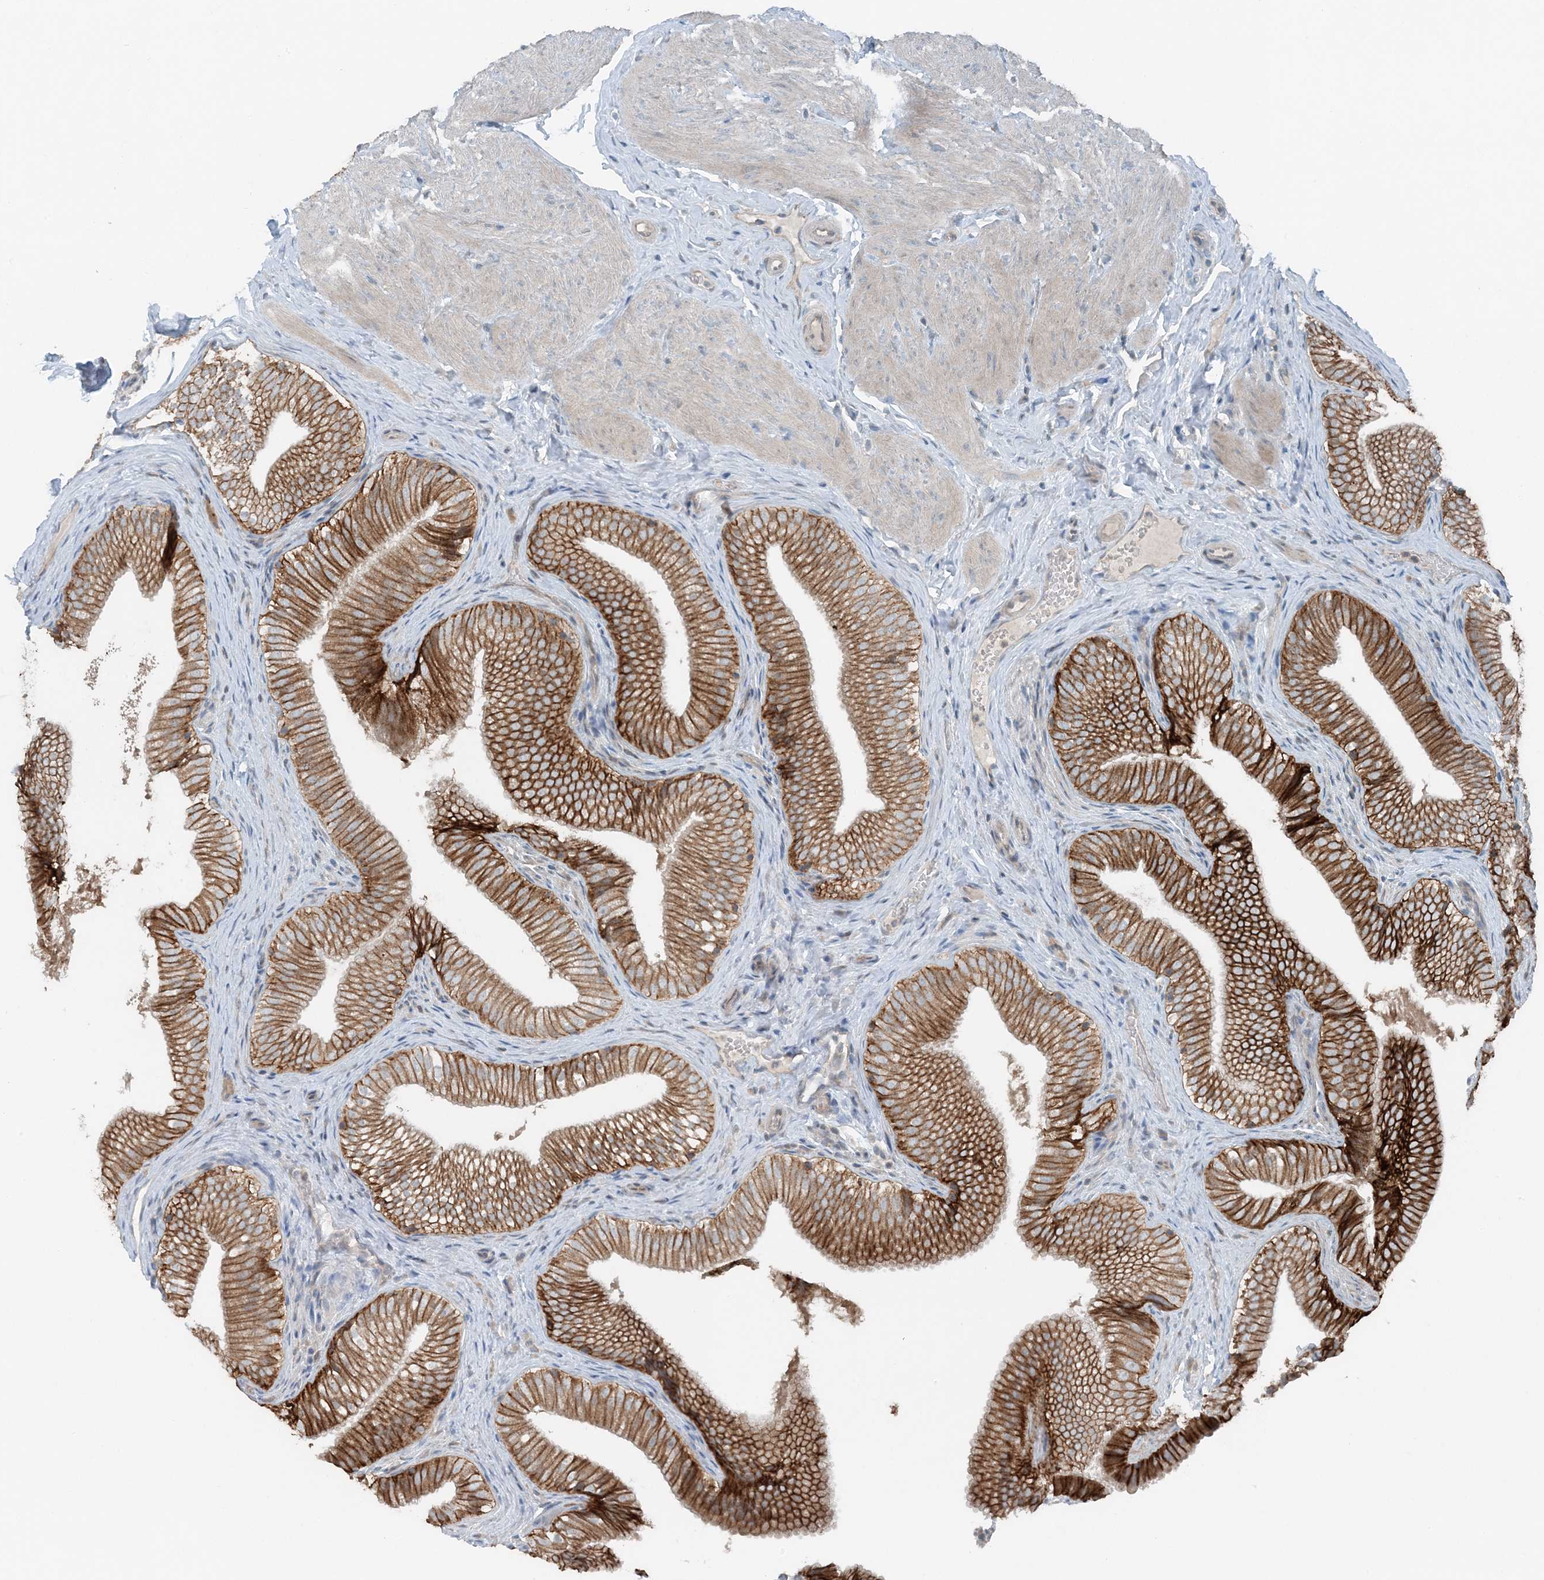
{"staining": {"intensity": "strong", "quantity": ">75%", "location": "cytoplasmic/membranous"}, "tissue": "gallbladder", "cell_type": "Glandular cells", "image_type": "normal", "snomed": [{"axis": "morphology", "description": "Normal tissue, NOS"}, {"axis": "topography", "description": "Gallbladder"}], "caption": "Immunohistochemistry (IHC) image of normal gallbladder: human gallbladder stained using immunohistochemistry shows high levels of strong protein expression localized specifically in the cytoplasmic/membranous of glandular cells, appearing as a cytoplasmic/membranous brown color.", "gene": "MITD1", "patient": {"sex": "female", "age": 30}}